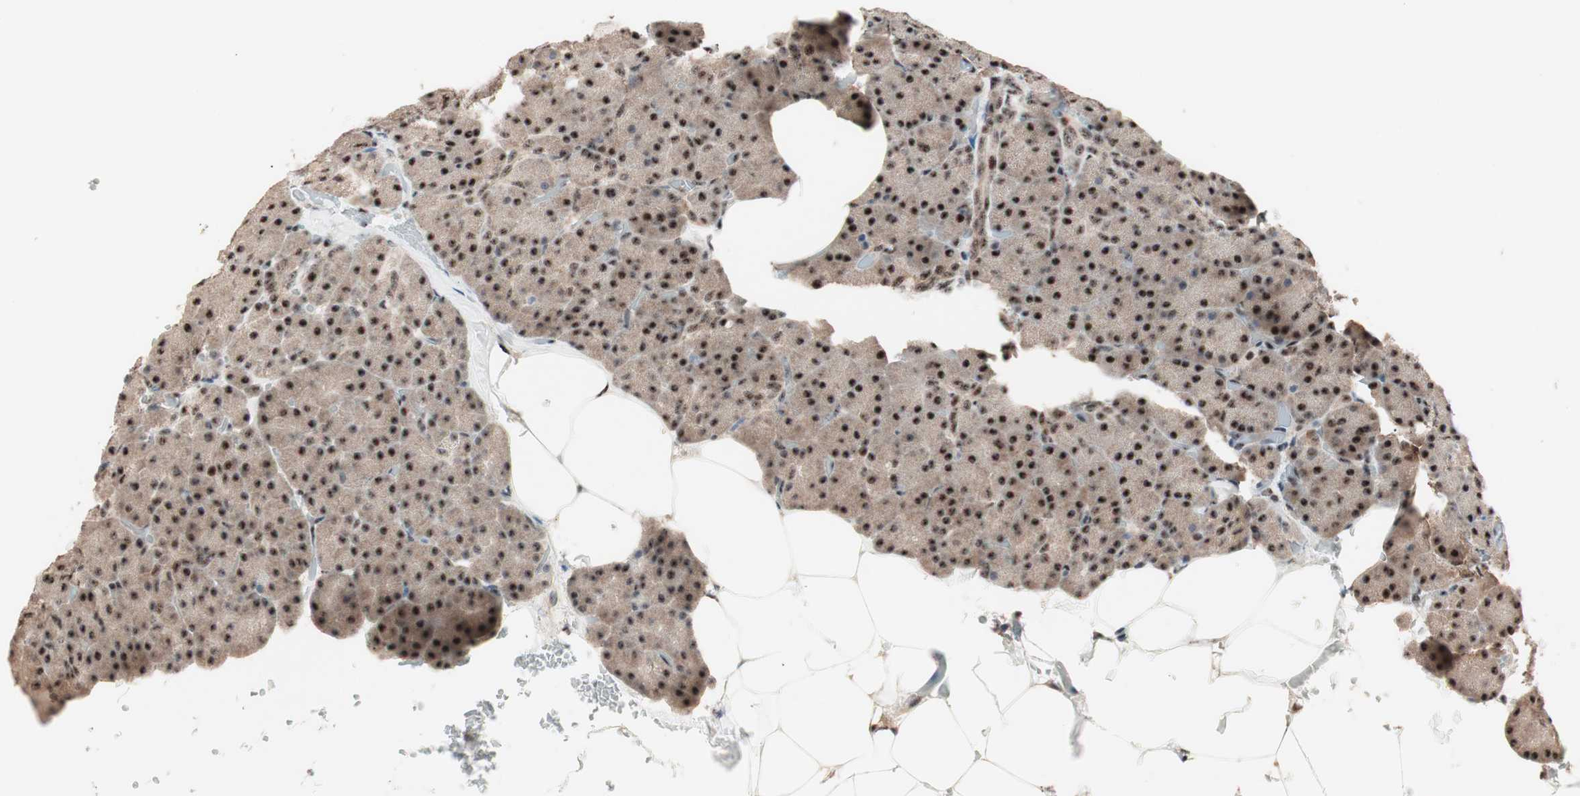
{"staining": {"intensity": "strong", "quantity": ">75%", "location": "nuclear"}, "tissue": "pancreas", "cell_type": "Exocrine glandular cells", "image_type": "normal", "snomed": [{"axis": "morphology", "description": "Normal tissue, NOS"}, {"axis": "topography", "description": "Pancreas"}], "caption": "Immunohistochemistry (IHC) (DAB (3,3'-diaminobenzidine)) staining of benign human pancreas demonstrates strong nuclear protein expression in approximately >75% of exocrine glandular cells. (Stains: DAB in brown, nuclei in blue, Microscopy: brightfield microscopy at high magnification).", "gene": "NR5A2", "patient": {"sex": "female", "age": 35}}